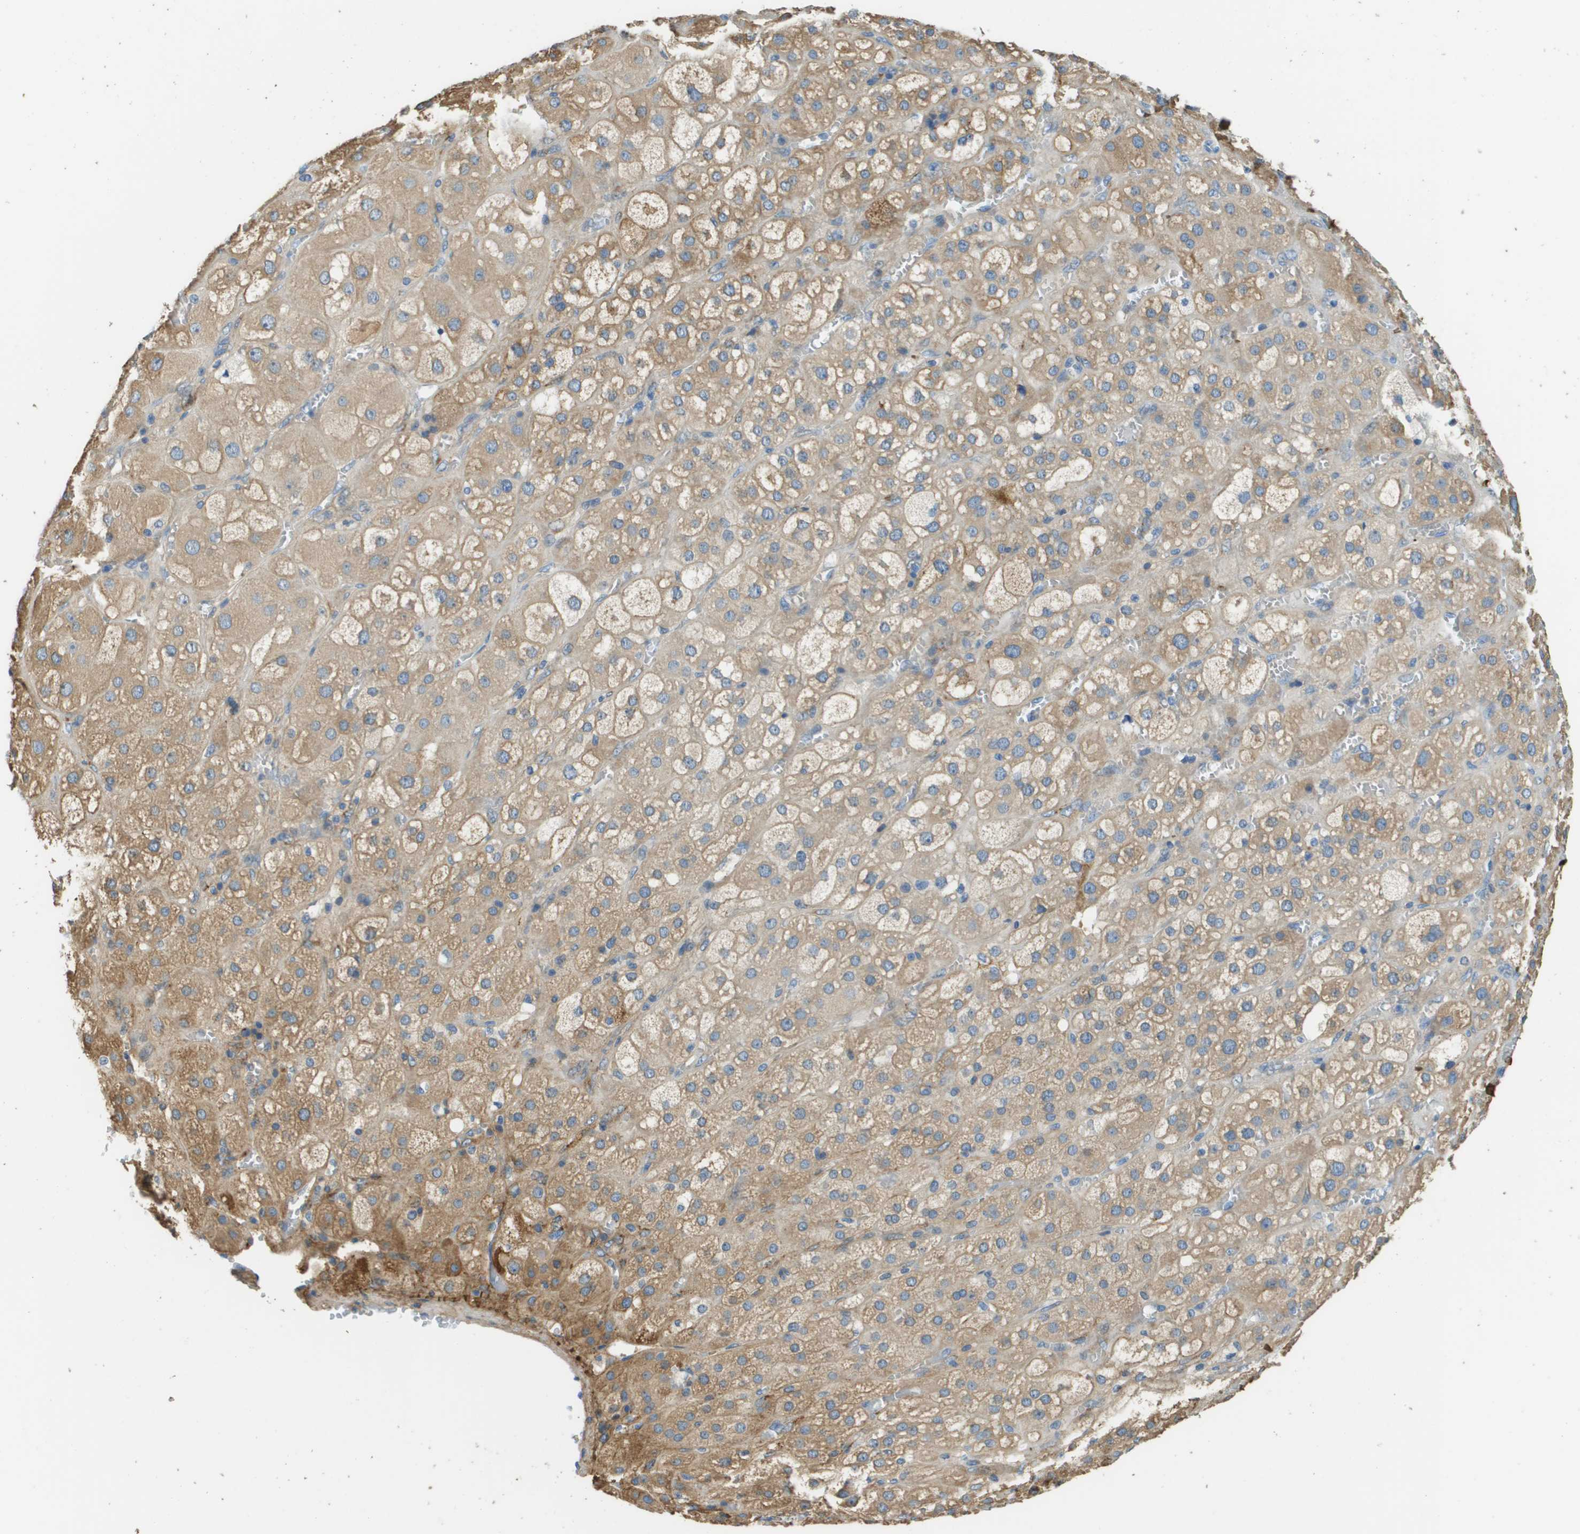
{"staining": {"intensity": "weak", "quantity": ">75%", "location": "cytoplasmic/membranous"}, "tissue": "adrenal gland", "cell_type": "Glandular cells", "image_type": "normal", "snomed": [{"axis": "morphology", "description": "Normal tissue, NOS"}, {"axis": "topography", "description": "Adrenal gland"}], "caption": "Protein expression analysis of normal human adrenal gland reveals weak cytoplasmic/membranous expression in about >75% of glandular cells. Nuclei are stained in blue.", "gene": "DCN", "patient": {"sex": "female", "age": 47}}